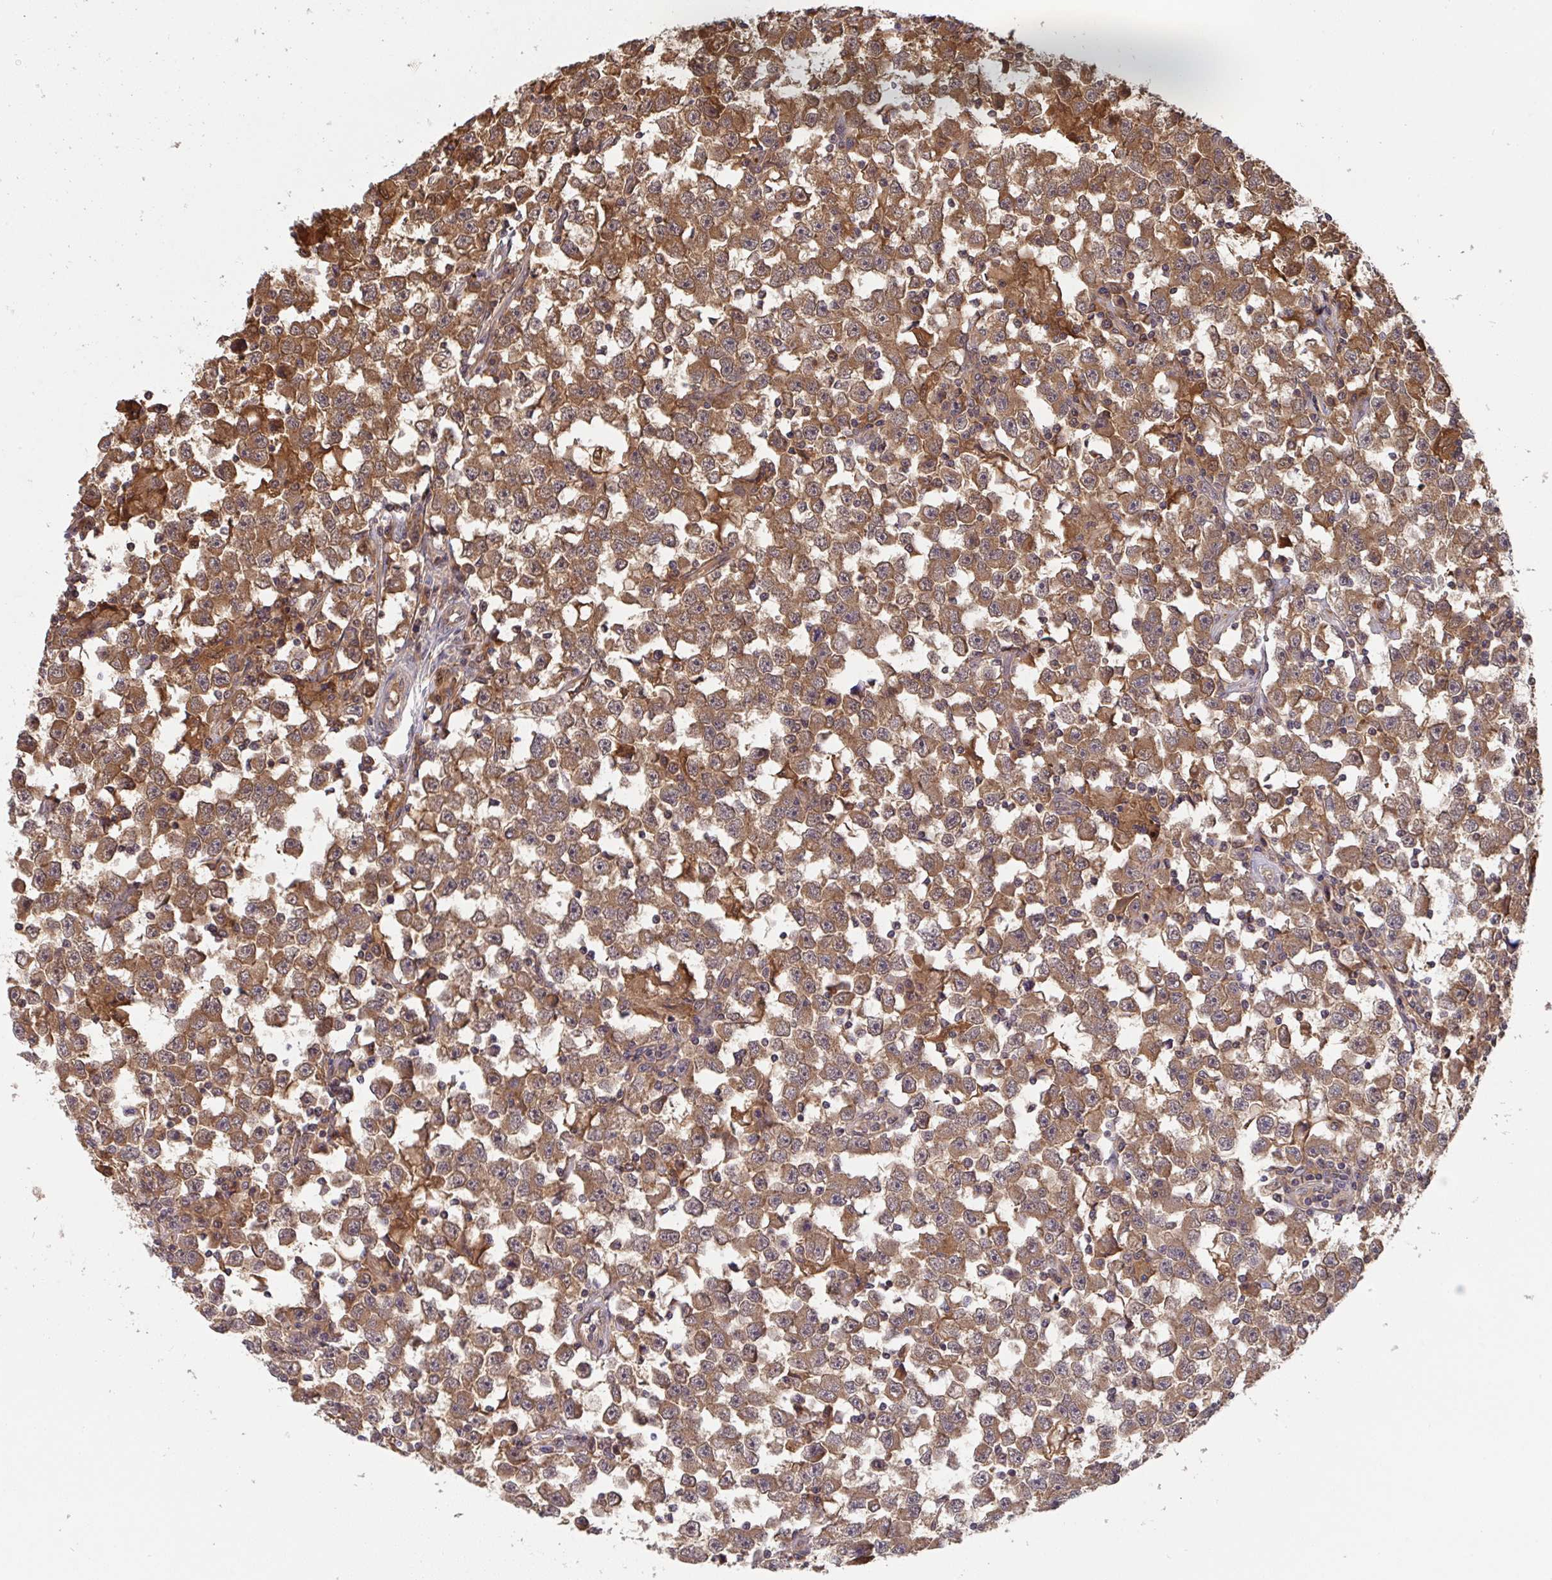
{"staining": {"intensity": "moderate", "quantity": ">75%", "location": "cytoplasmic/membranous"}, "tissue": "testis cancer", "cell_type": "Tumor cells", "image_type": "cancer", "snomed": [{"axis": "morphology", "description": "Seminoma, NOS"}, {"axis": "topography", "description": "Testis"}], "caption": "The micrograph displays a brown stain indicating the presence of a protein in the cytoplasmic/membranous of tumor cells in seminoma (testis).", "gene": "TIGAR", "patient": {"sex": "male", "age": 33}}